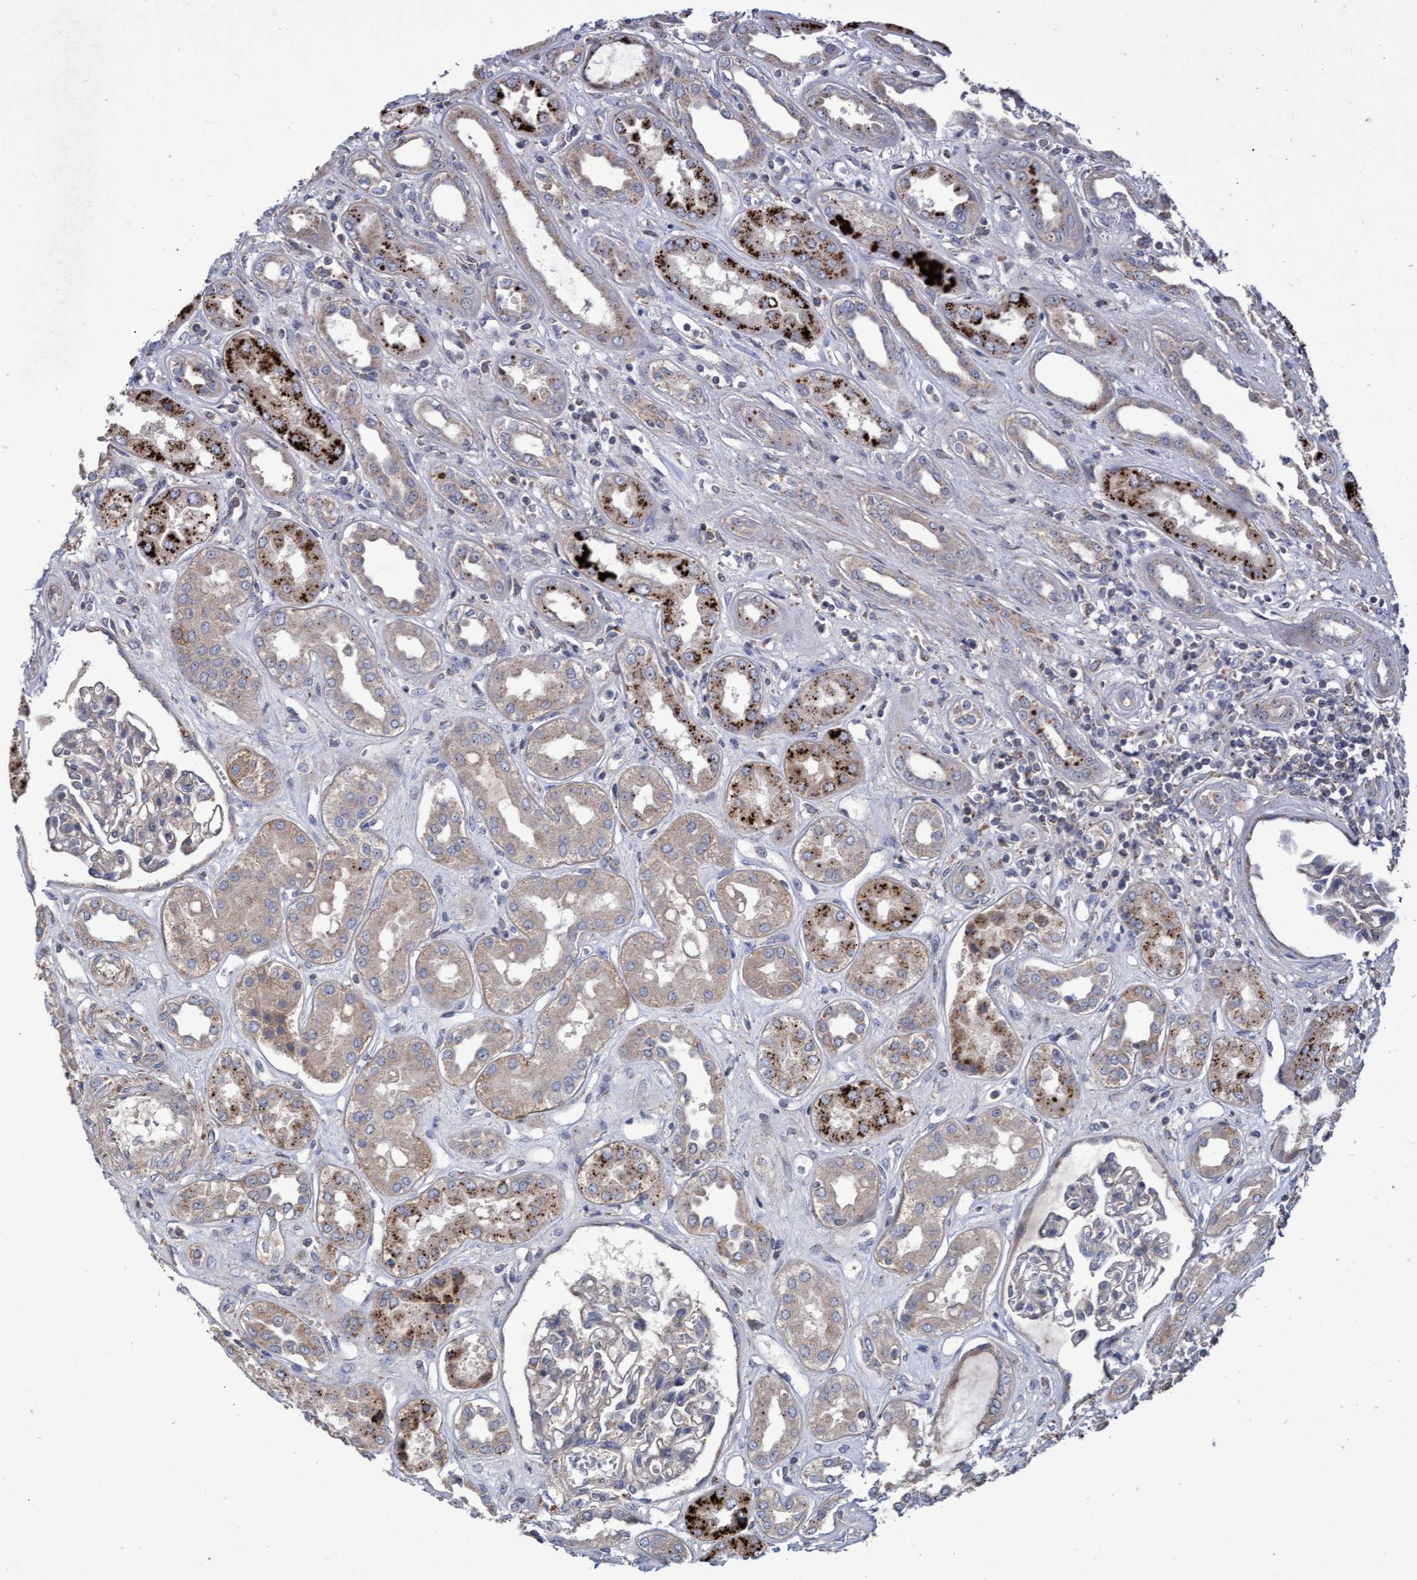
{"staining": {"intensity": "negative", "quantity": "none", "location": "none"}, "tissue": "kidney", "cell_type": "Cells in glomeruli", "image_type": "normal", "snomed": [{"axis": "morphology", "description": "Normal tissue, NOS"}, {"axis": "topography", "description": "Kidney"}], "caption": "Immunohistochemical staining of normal kidney shows no significant staining in cells in glomeruli. Nuclei are stained in blue.", "gene": "ABCF2", "patient": {"sex": "male", "age": 59}}